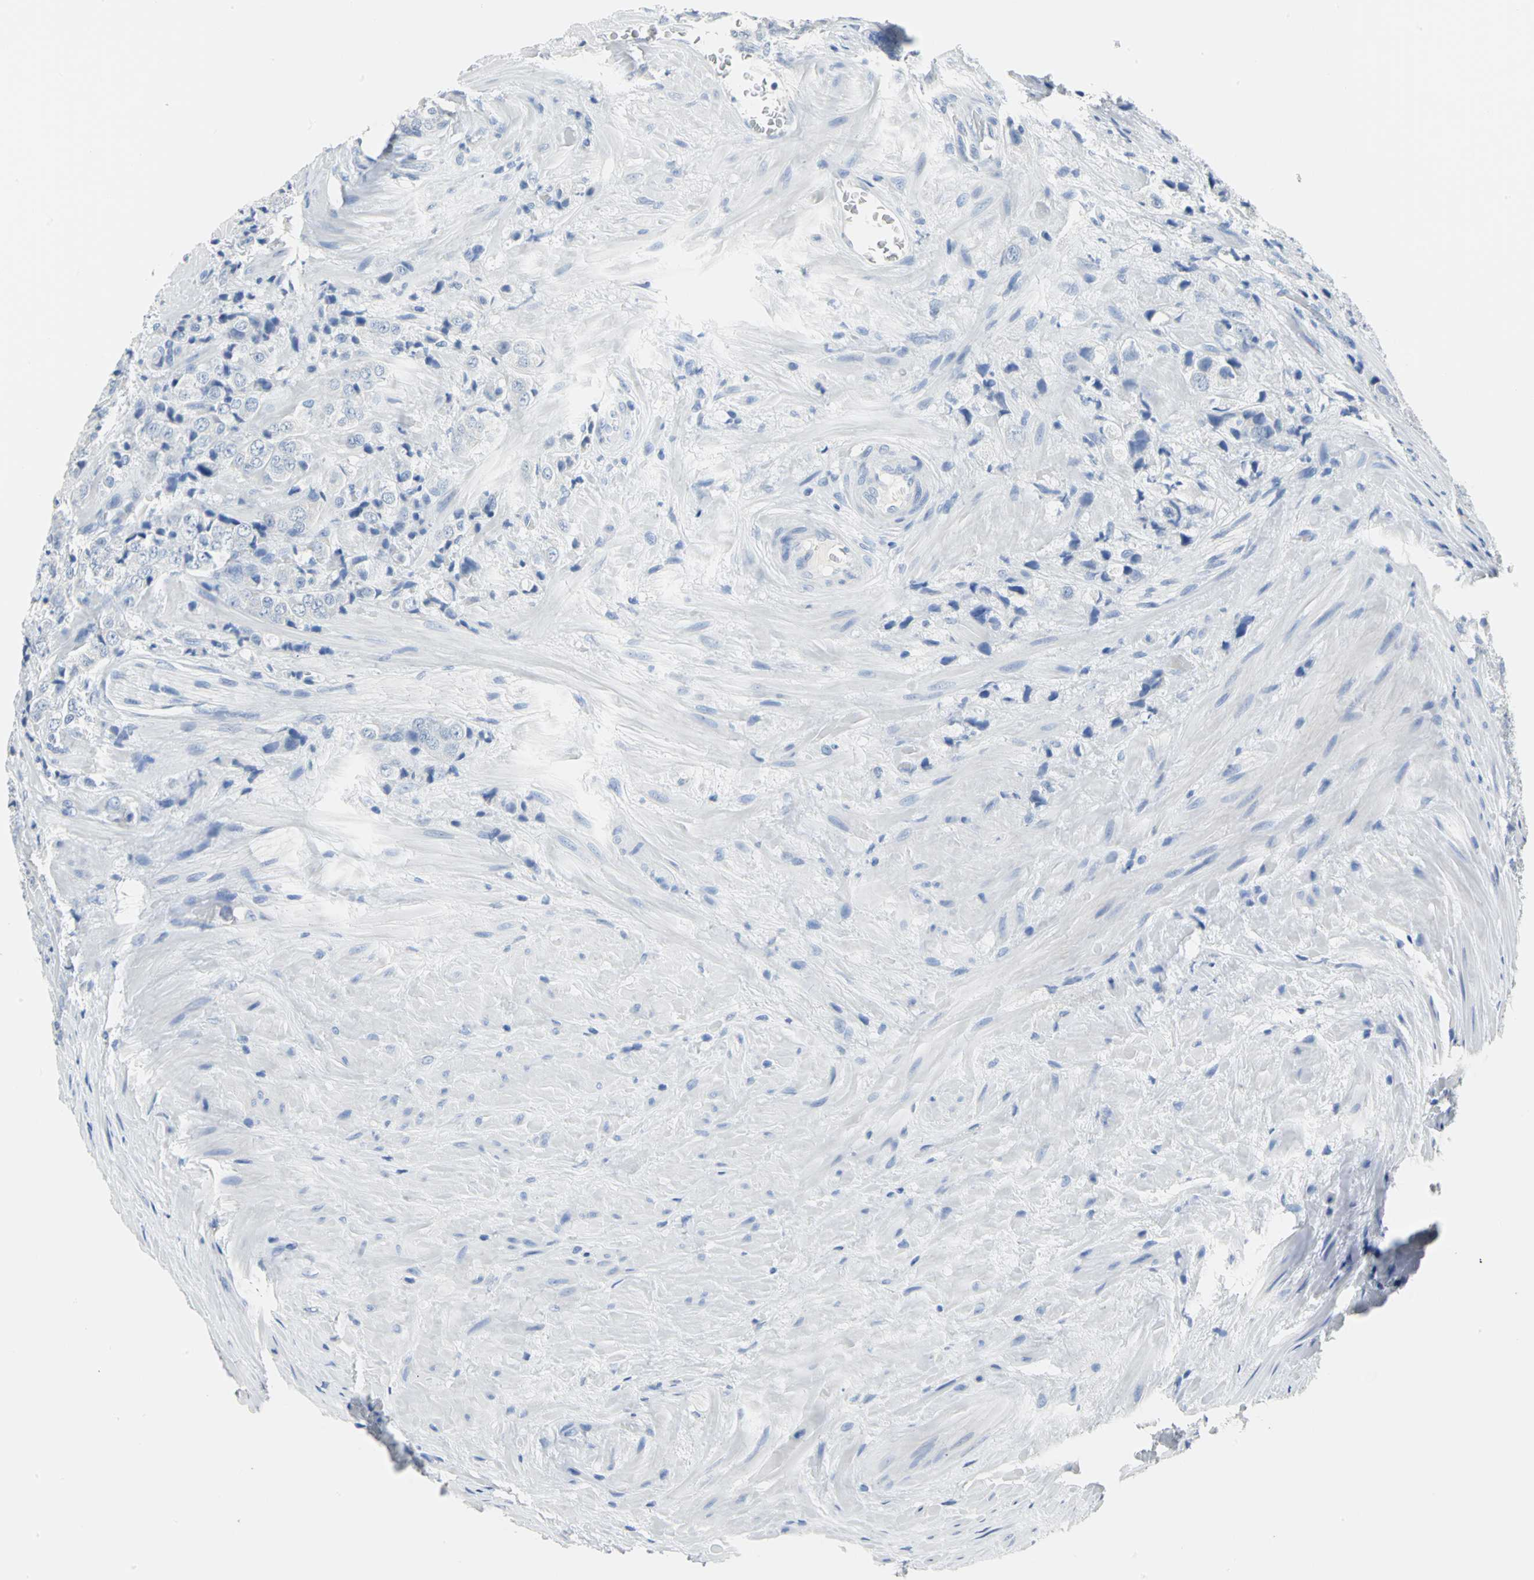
{"staining": {"intensity": "negative", "quantity": "none", "location": "none"}, "tissue": "prostate cancer", "cell_type": "Tumor cells", "image_type": "cancer", "snomed": [{"axis": "morphology", "description": "Adenocarcinoma, High grade"}, {"axis": "topography", "description": "Prostate"}], "caption": "A high-resolution image shows immunohistochemistry (IHC) staining of prostate cancer (high-grade adenocarcinoma), which demonstrates no significant positivity in tumor cells.", "gene": "CA3", "patient": {"sex": "male", "age": 70}}